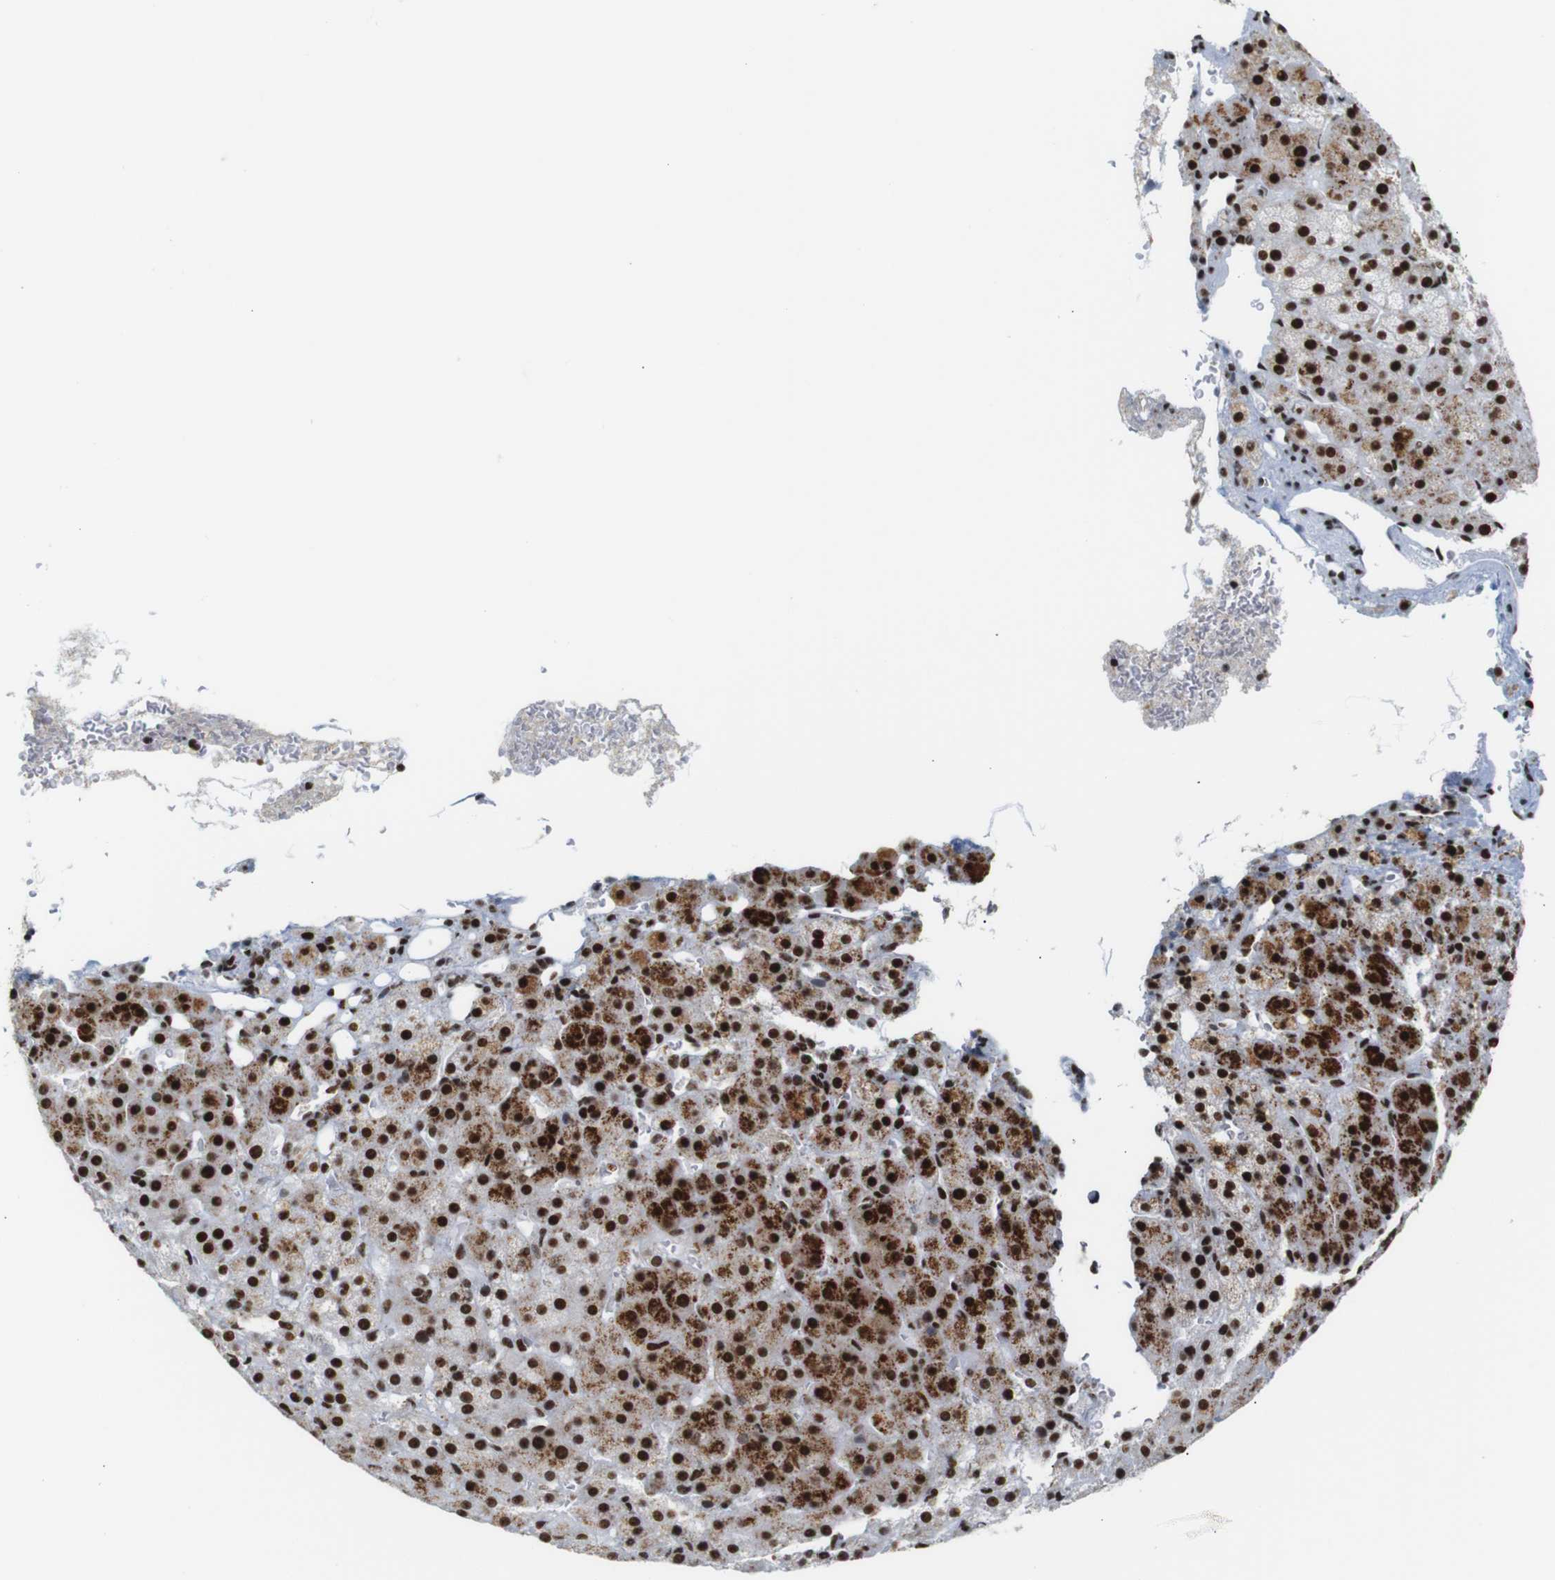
{"staining": {"intensity": "strong", "quantity": ">75%", "location": "cytoplasmic/membranous,nuclear"}, "tissue": "adrenal gland", "cell_type": "Glandular cells", "image_type": "normal", "snomed": [{"axis": "morphology", "description": "Normal tissue, NOS"}, {"axis": "topography", "description": "Adrenal gland"}], "caption": "Immunohistochemistry (IHC) (DAB (3,3'-diaminobenzidine)) staining of normal adrenal gland shows strong cytoplasmic/membranous,nuclear protein staining in approximately >75% of glandular cells.", "gene": "TRA2B", "patient": {"sex": "female", "age": 57}}